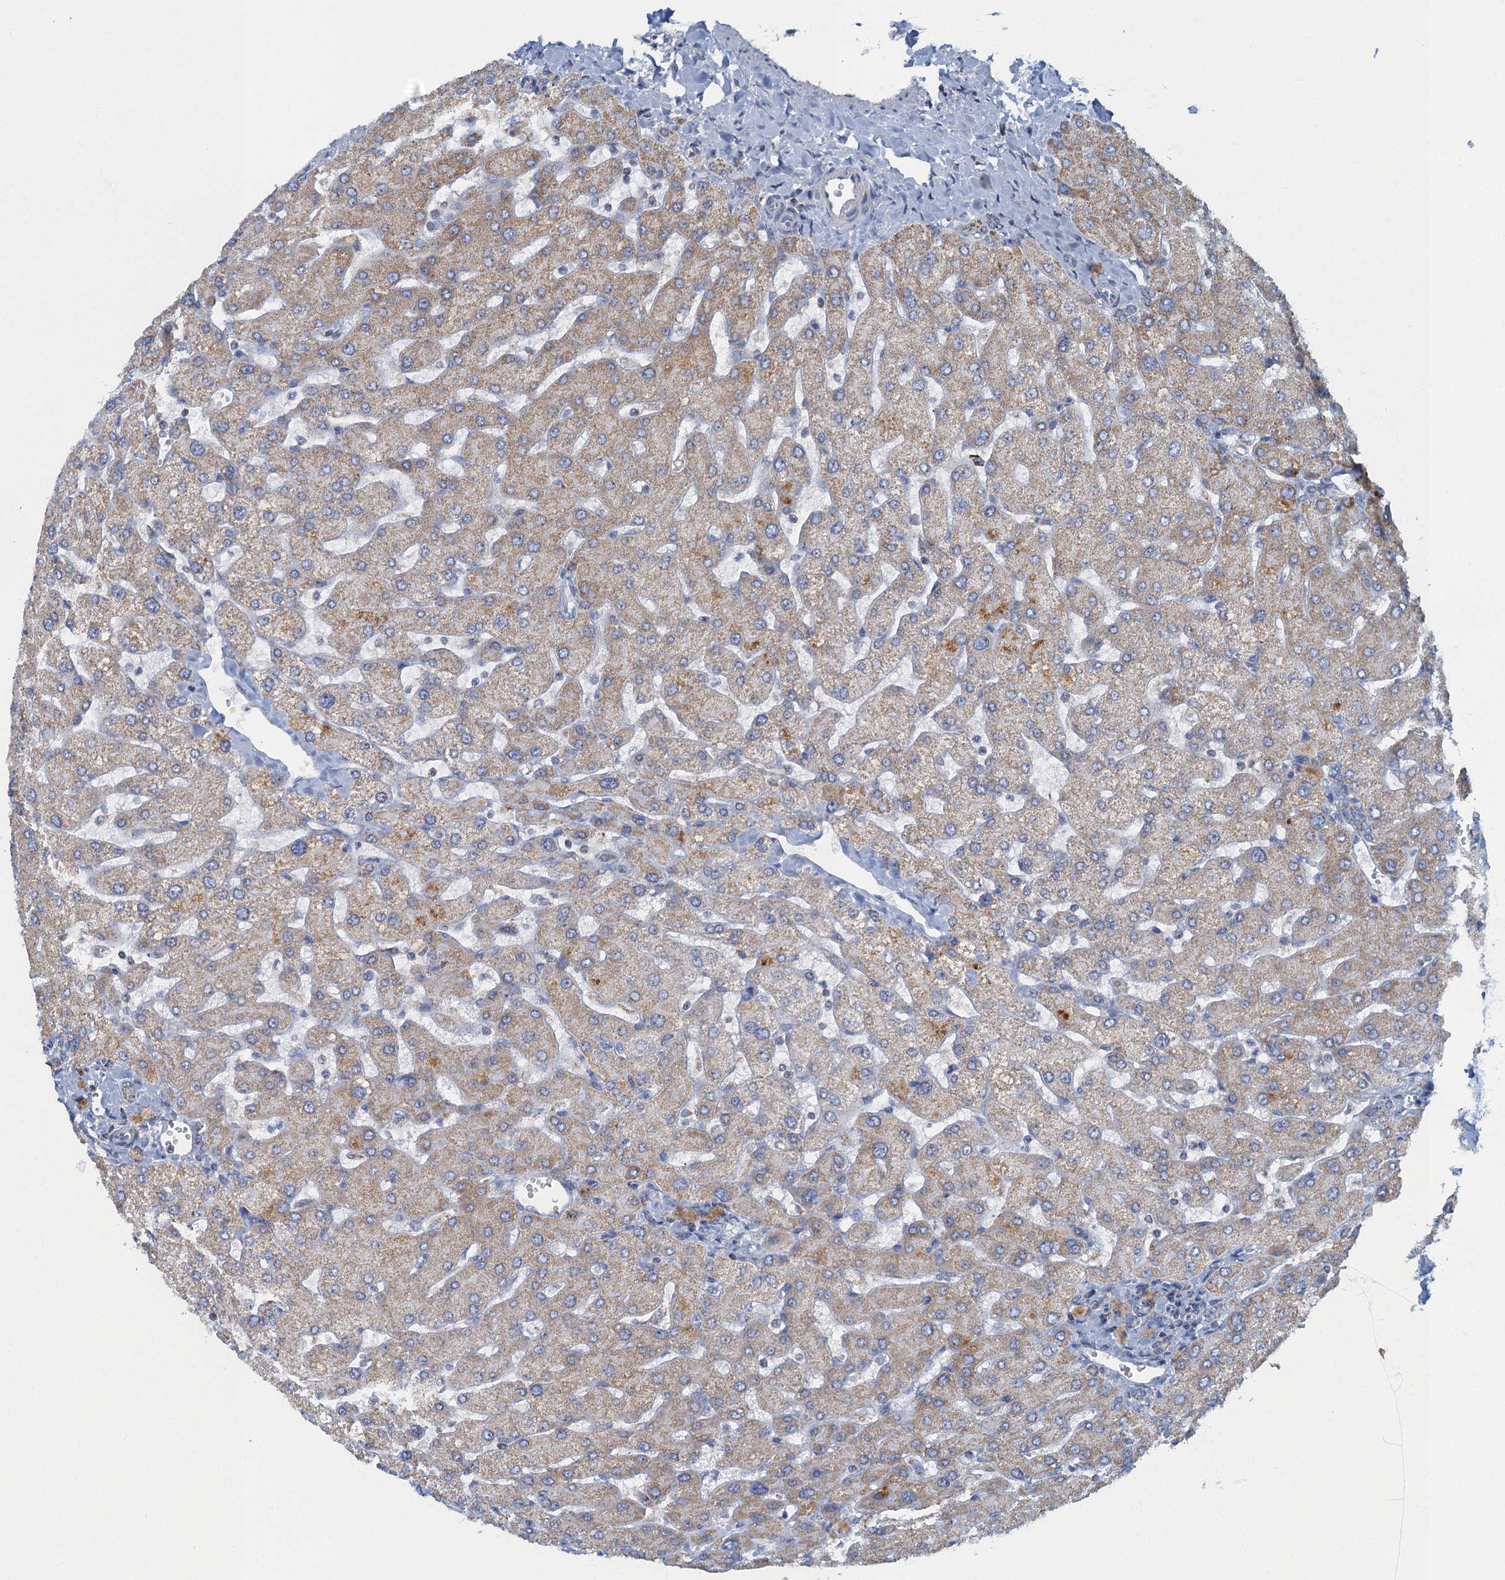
{"staining": {"intensity": "weak", "quantity": "25%-75%", "location": "cytoplasmic/membranous"}, "tissue": "liver", "cell_type": "Cholangiocytes", "image_type": "normal", "snomed": [{"axis": "morphology", "description": "Normal tissue, NOS"}, {"axis": "topography", "description": "Liver"}], "caption": "Immunohistochemical staining of unremarkable liver demonstrates low levels of weak cytoplasmic/membranous positivity in approximately 25%-75% of cholangiocytes.", "gene": "RAD9B", "patient": {"sex": "male", "age": 55}}